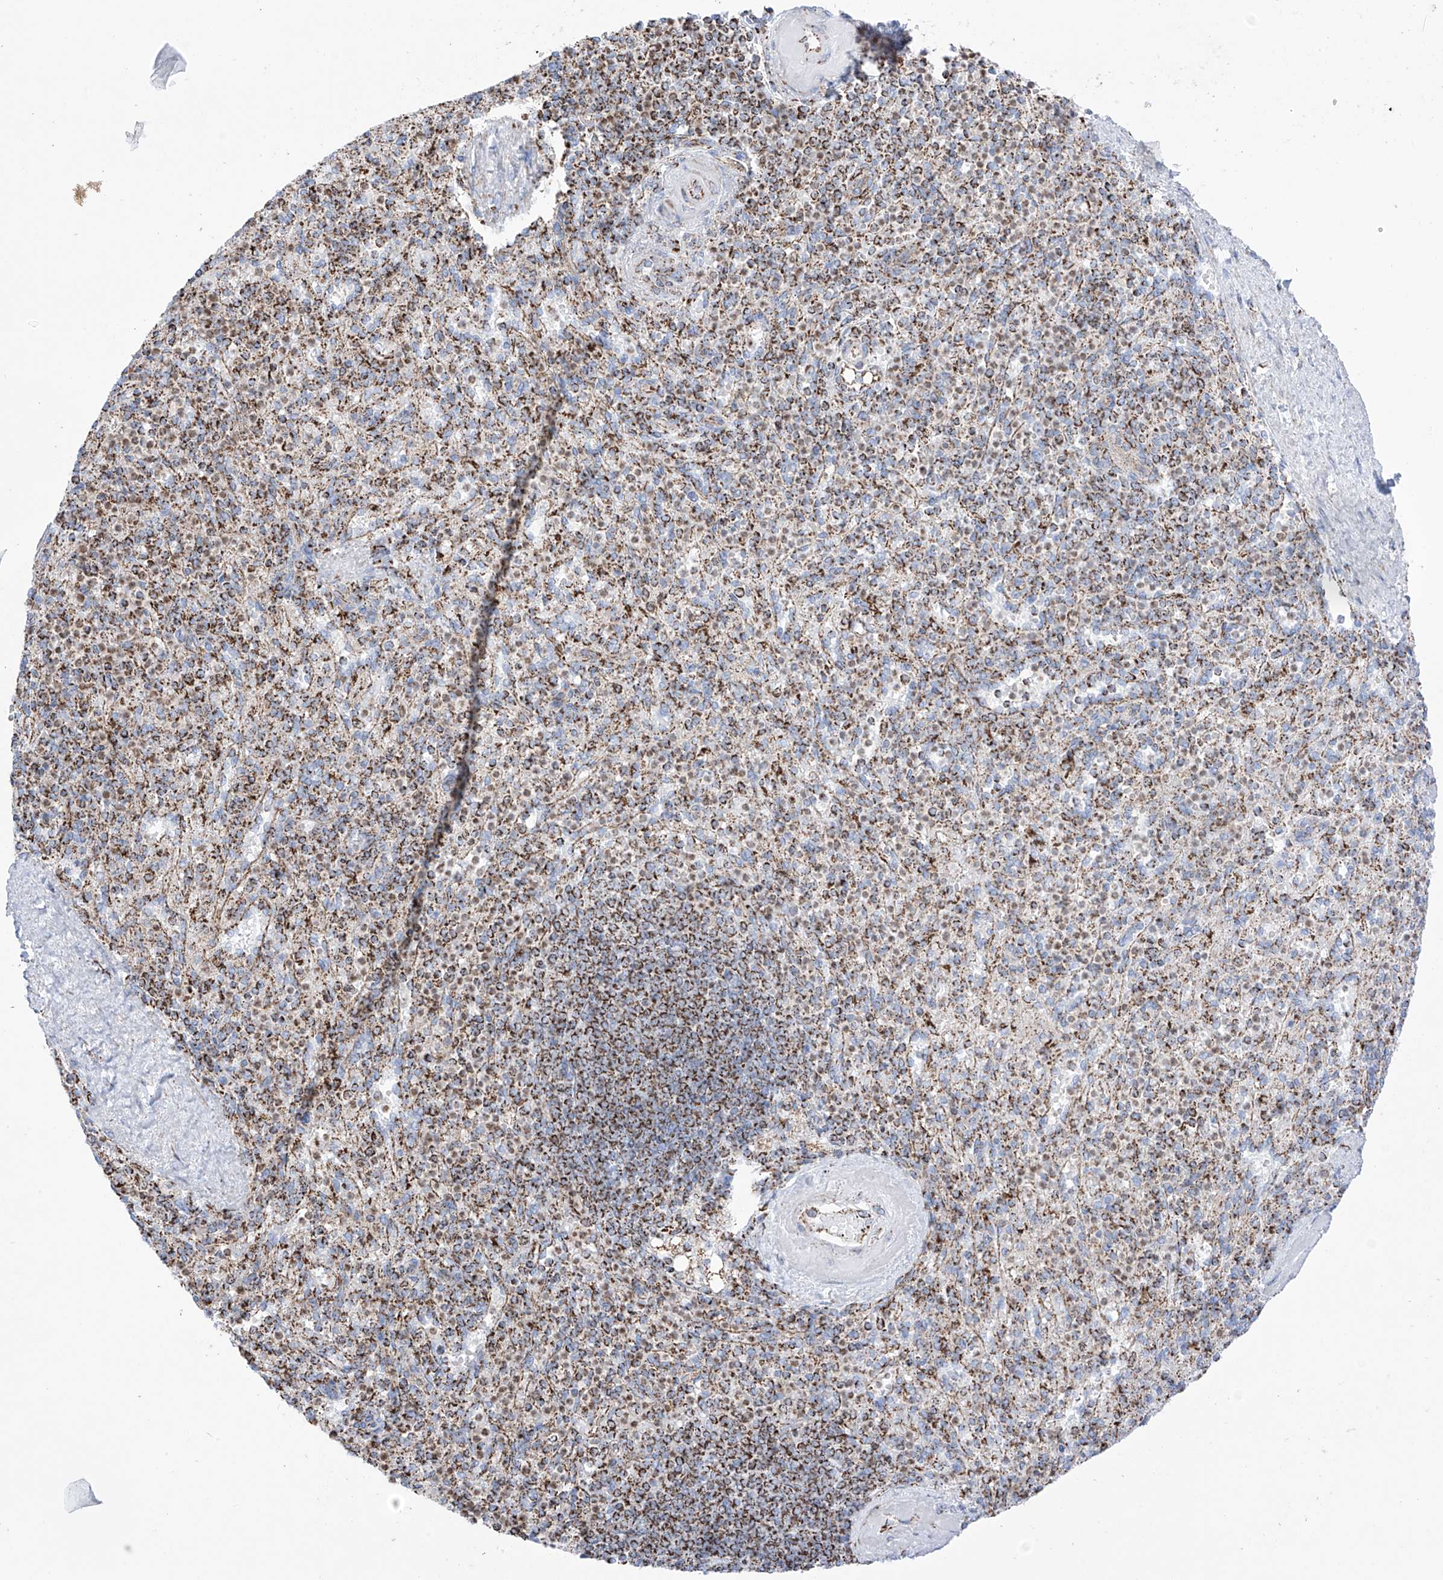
{"staining": {"intensity": "moderate", "quantity": ">75%", "location": "cytoplasmic/membranous"}, "tissue": "spleen", "cell_type": "Cells in red pulp", "image_type": "normal", "snomed": [{"axis": "morphology", "description": "Normal tissue, NOS"}, {"axis": "topography", "description": "Spleen"}], "caption": "Protein analysis of benign spleen shows moderate cytoplasmic/membranous expression in approximately >75% of cells in red pulp. The staining was performed using DAB to visualize the protein expression in brown, while the nuclei were stained in blue with hematoxylin (Magnification: 20x).", "gene": "XKR3", "patient": {"sex": "female", "age": 74}}